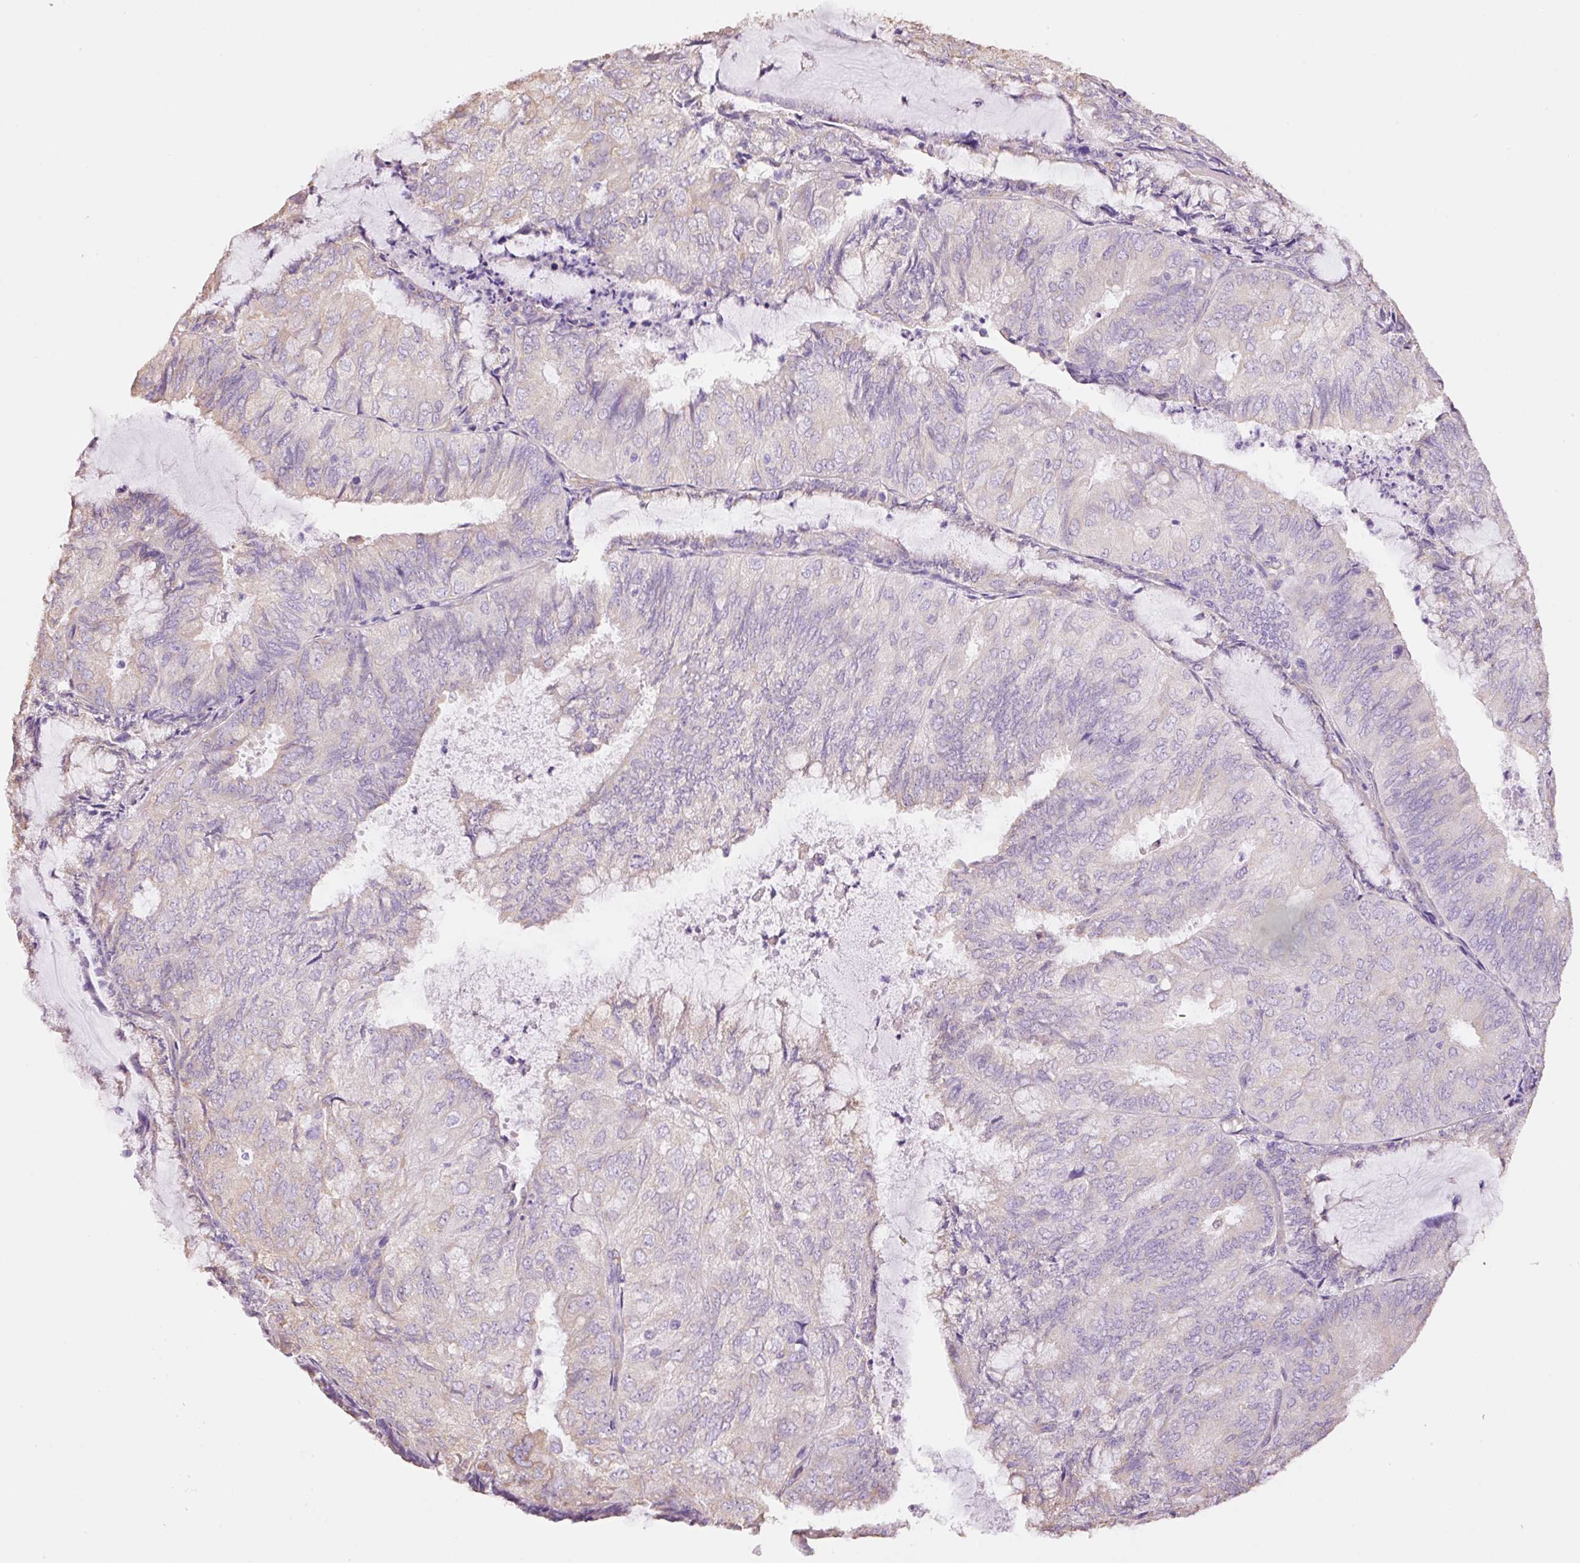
{"staining": {"intensity": "weak", "quantity": "<25%", "location": "cytoplasmic/membranous"}, "tissue": "endometrial cancer", "cell_type": "Tumor cells", "image_type": "cancer", "snomed": [{"axis": "morphology", "description": "Adenocarcinoma, NOS"}, {"axis": "topography", "description": "Endometrium"}], "caption": "The image reveals no staining of tumor cells in endometrial adenocarcinoma.", "gene": "GCG", "patient": {"sex": "female", "age": 81}}